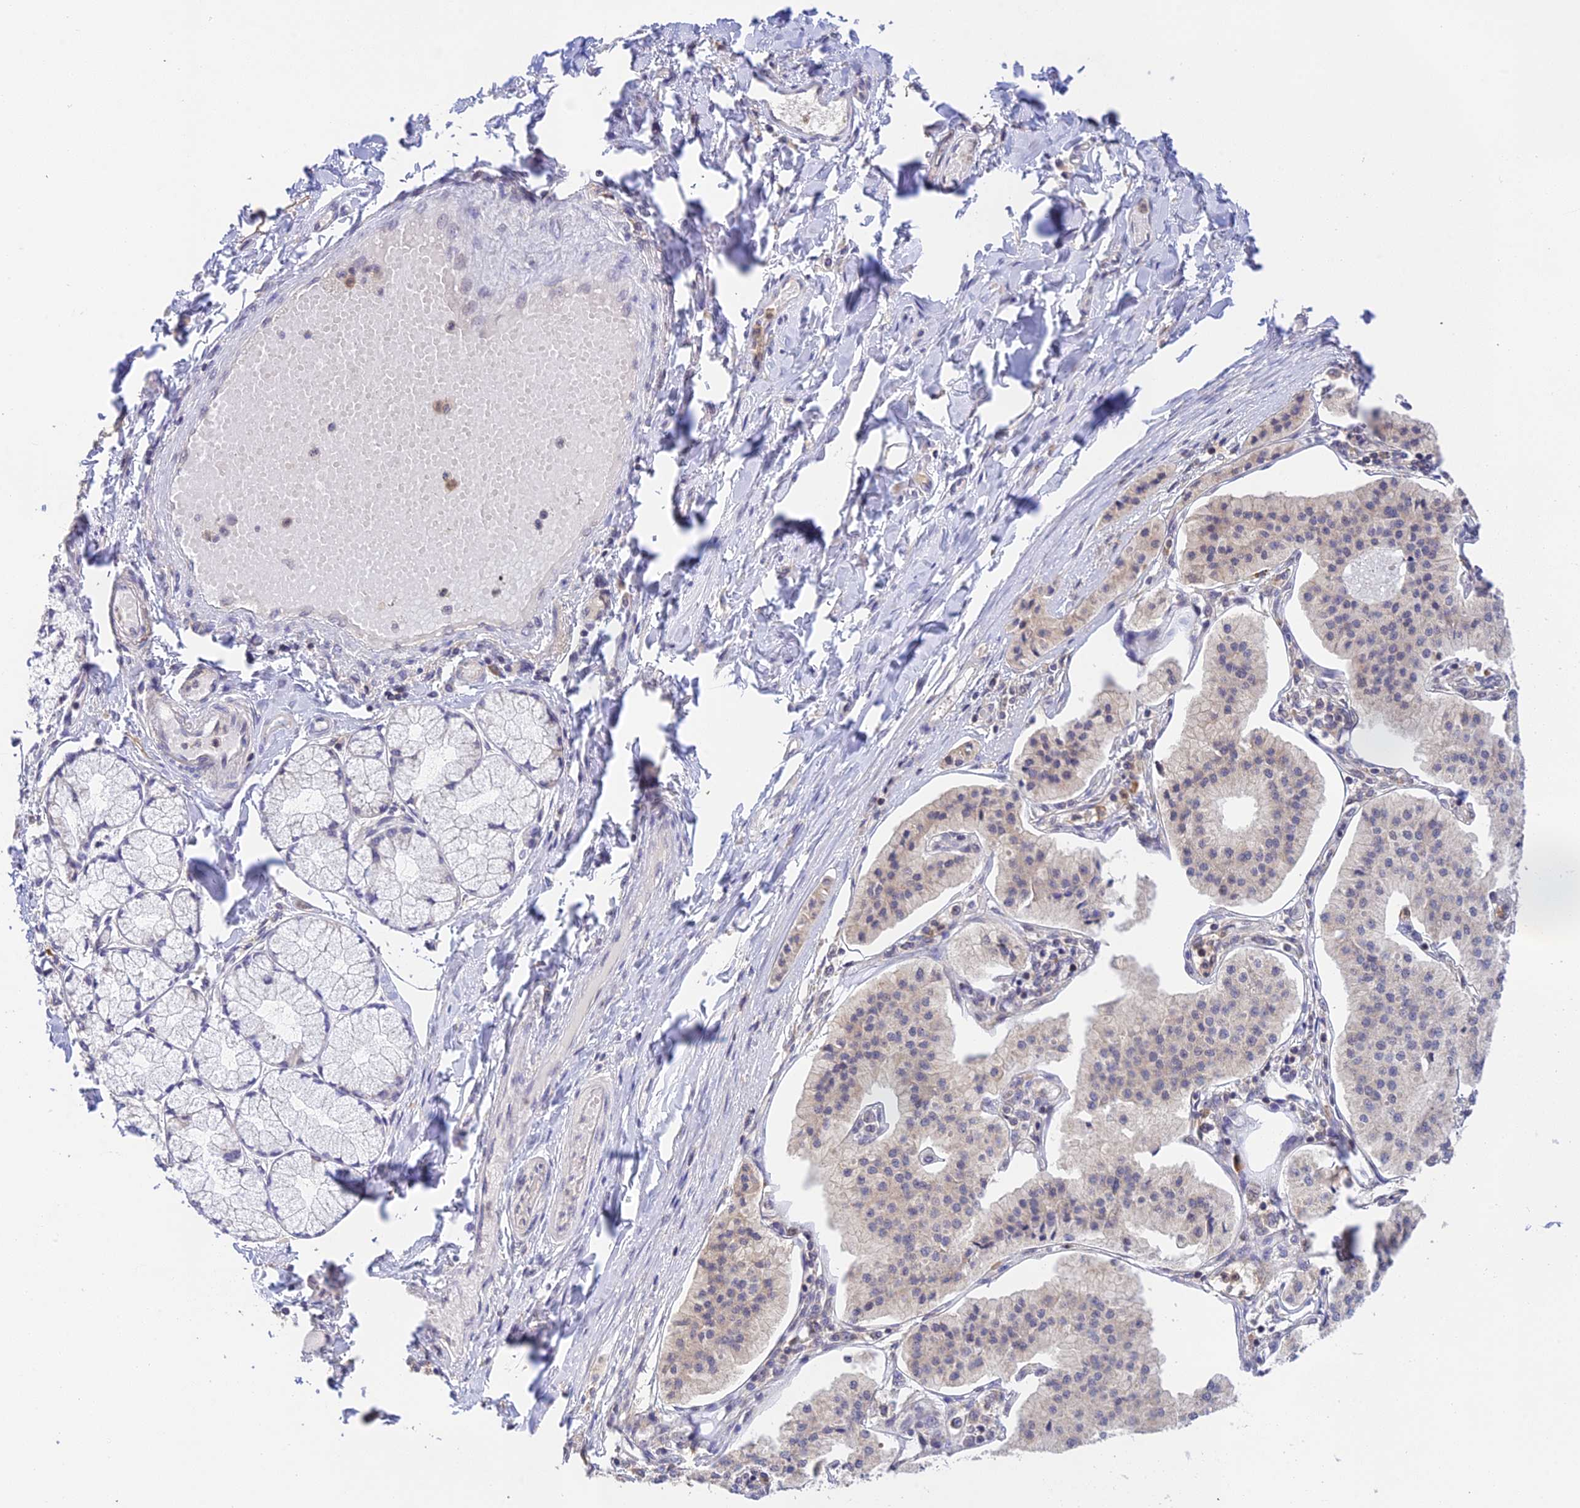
{"staining": {"intensity": "negative", "quantity": "none", "location": "none"}, "tissue": "pancreatic cancer", "cell_type": "Tumor cells", "image_type": "cancer", "snomed": [{"axis": "morphology", "description": "Adenocarcinoma, NOS"}, {"axis": "topography", "description": "Pancreas"}], "caption": "Image shows no significant protein positivity in tumor cells of pancreatic adenocarcinoma.", "gene": "PEX16", "patient": {"sex": "female", "age": 50}}